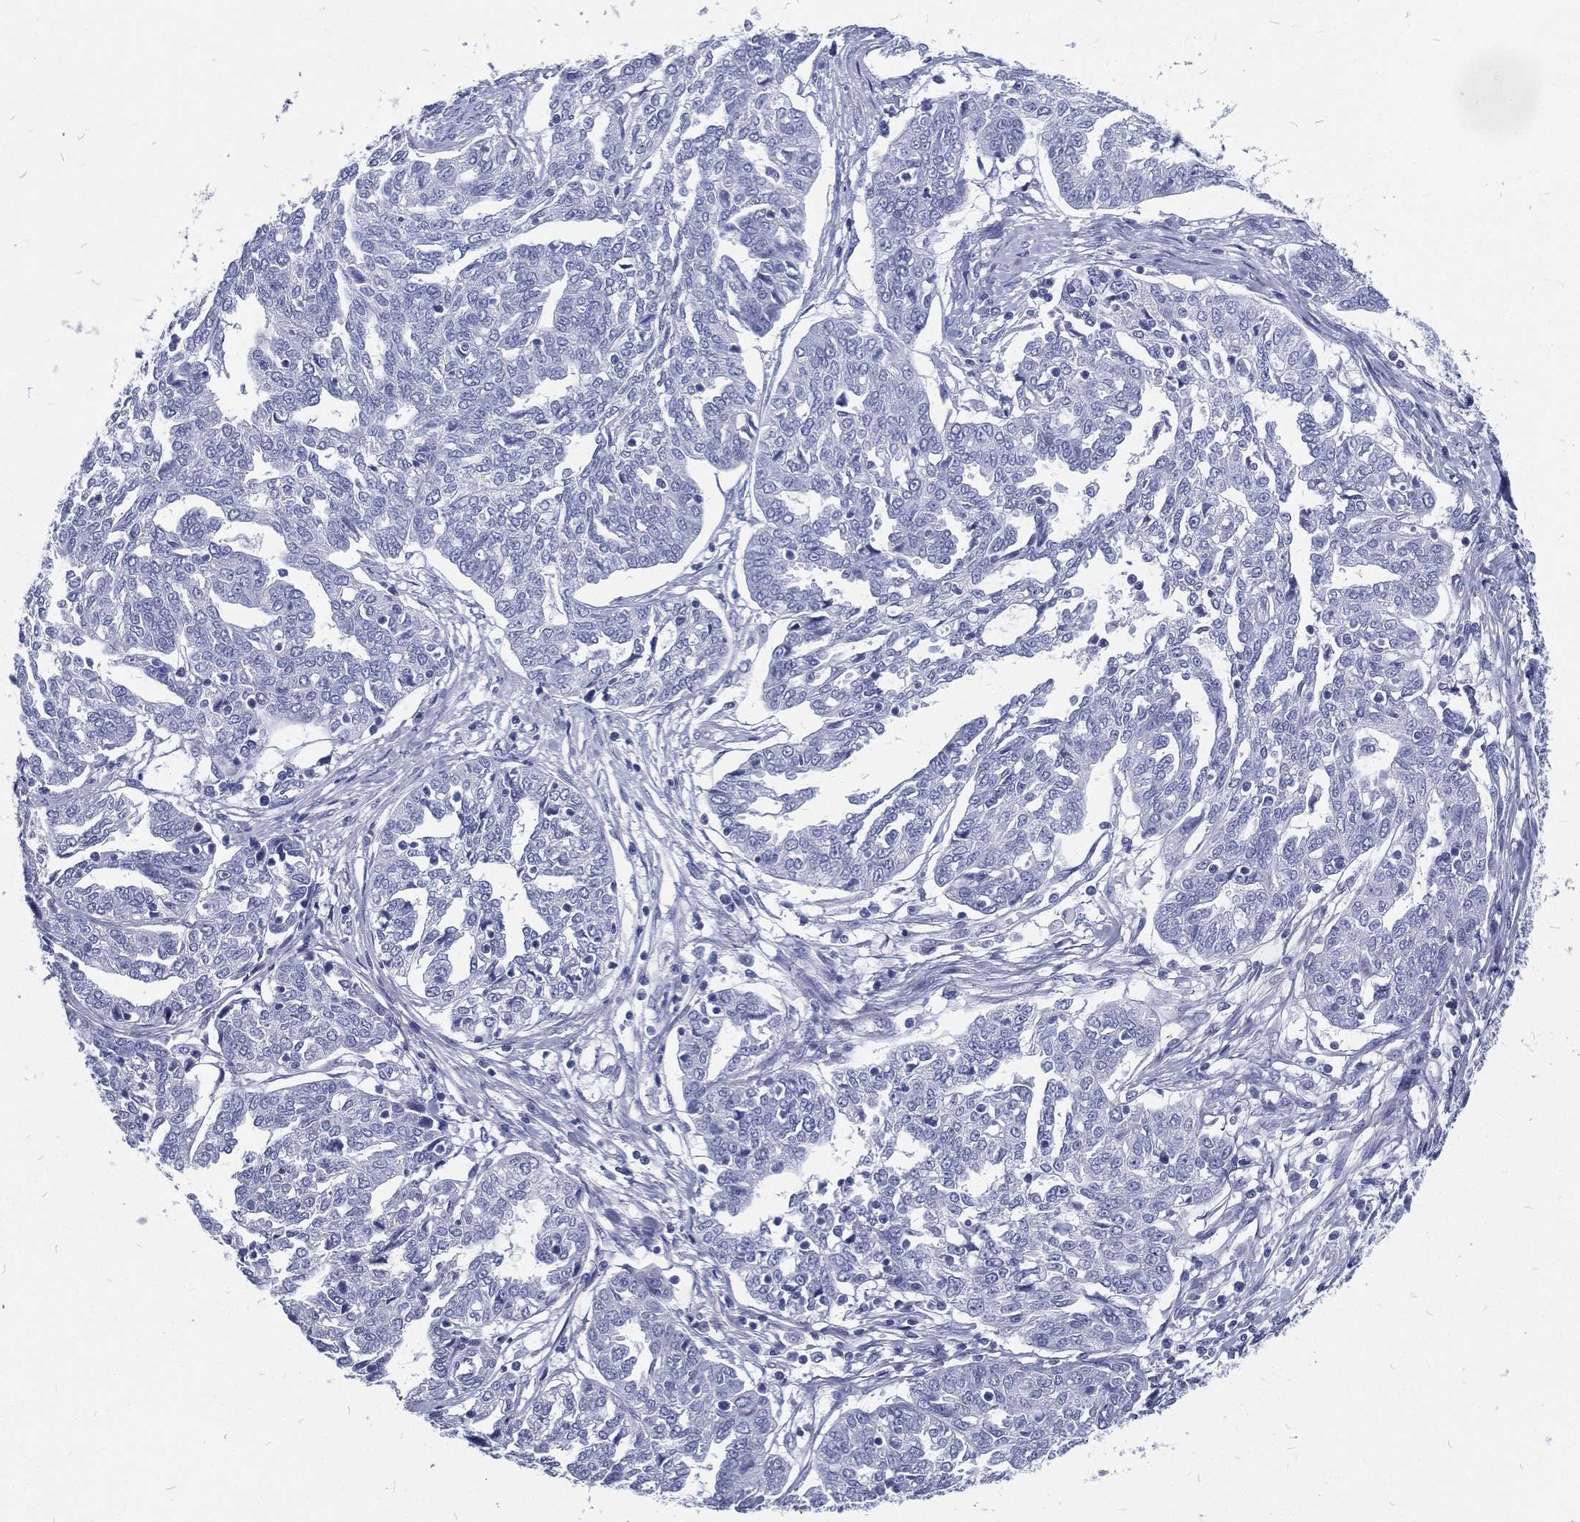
{"staining": {"intensity": "negative", "quantity": "none", "location": "none"}, "tissue": "ovarian cancer", "cell_type": "Tumor cells", "image_type": "cancer", "snomed": [{"axis": "morphology", "description": "Cystadenocarcinoma, serous, NOS"}, {"axis": "topography", "description": "Ovary"}], "caption": "Immunohistochemical staining of ovarian cancer reveals no significant positivity in tumor cells.", "gene": "RSPH4A", "patient": {"sex": "female", "age": 67}}